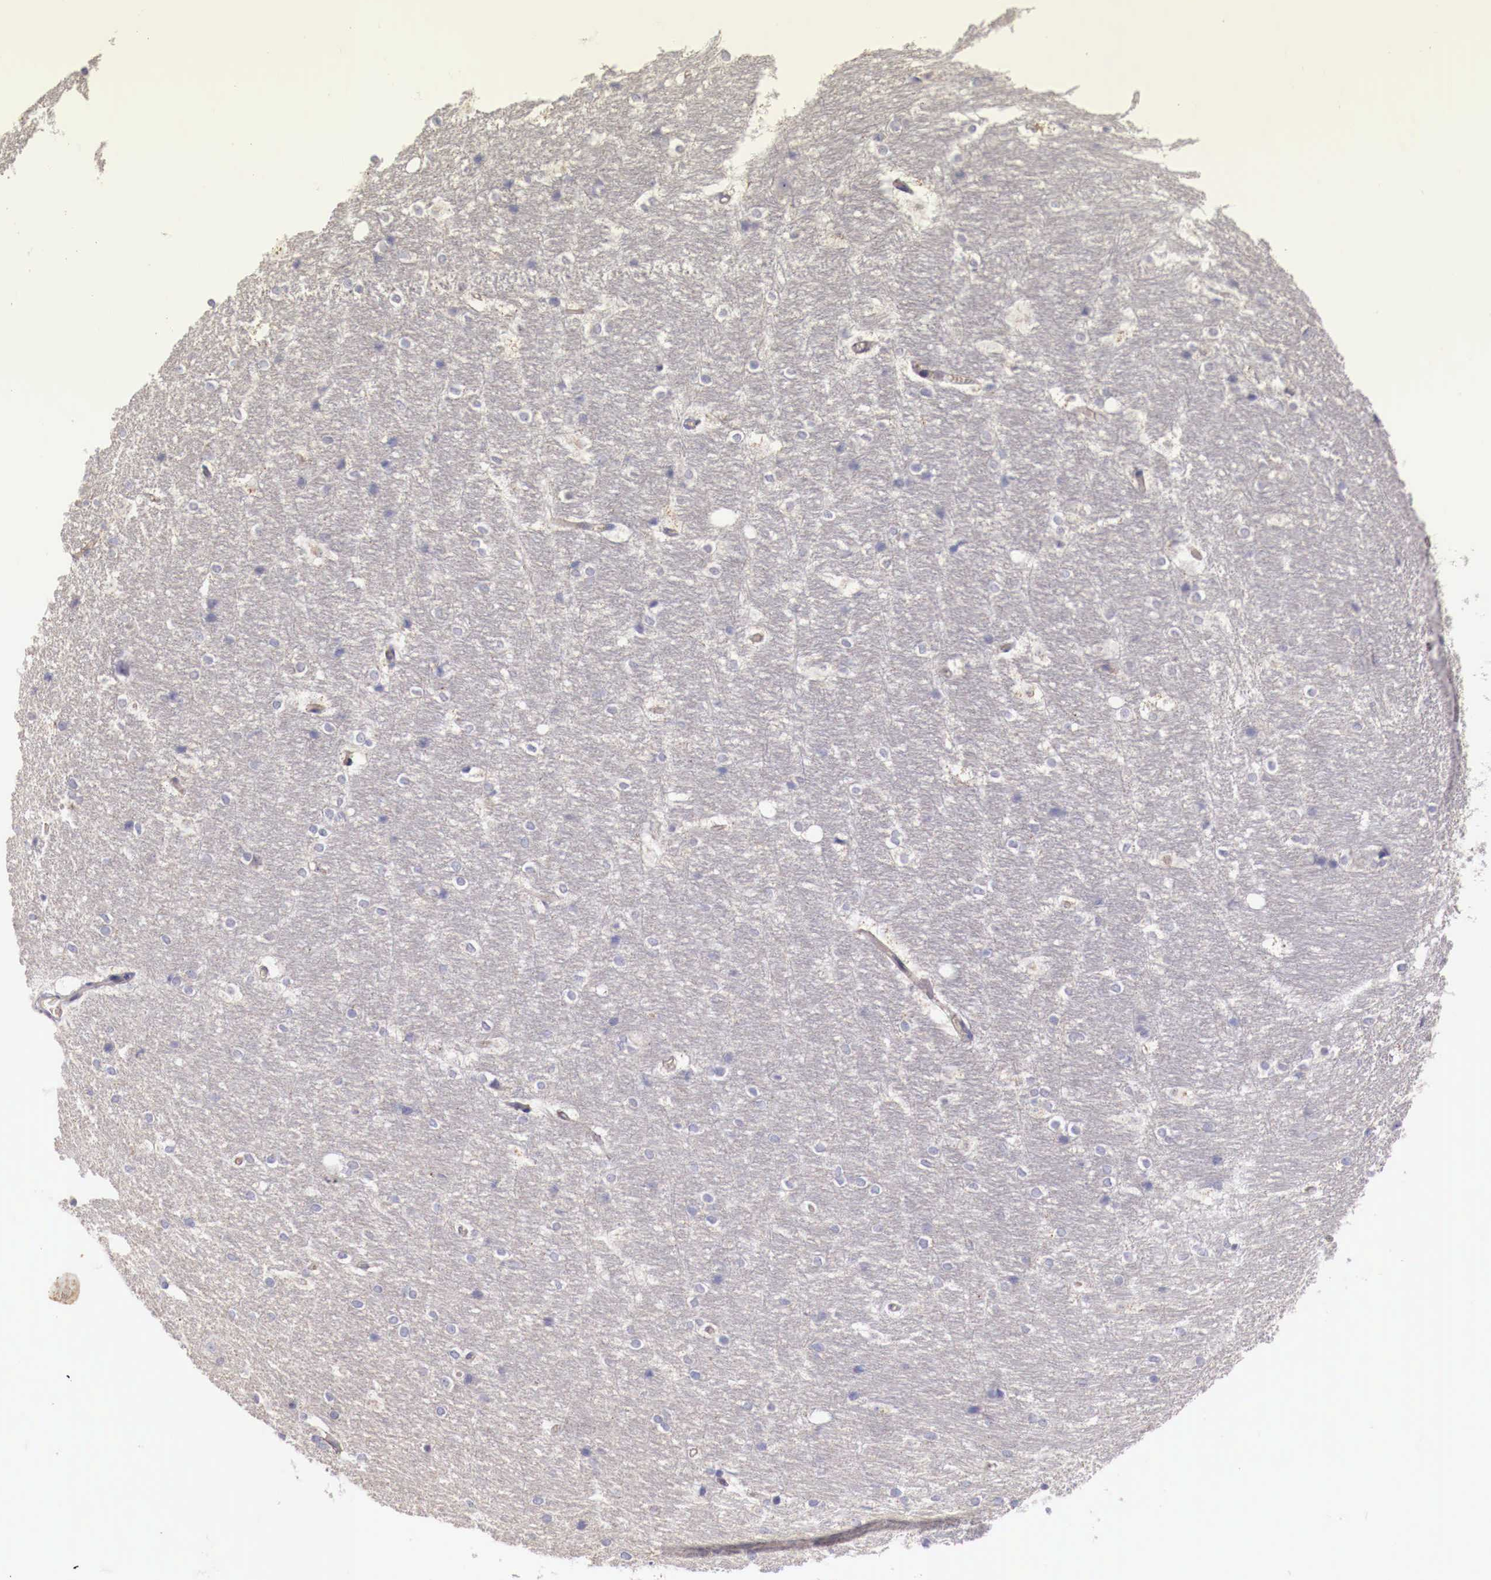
{"staining": {"intensity": "negative", "quantity": "none", "location": "none"}, "tissue": "hippocampus", "cell_type": "Glial cells", "image_type": "normal", "snomed": [{"axis": "morphology", "description": "Normal tissue, NOS"}, {"axis": "topography", "description": "Hippocampus"}], "caption": "The photomicrograph displays no significant expression in glial cells of hippocampus. (IHC, brightfield microscopy, high magnification).", "gene": "PITPNA", "patient": {"sex": "female", "age": 19}}